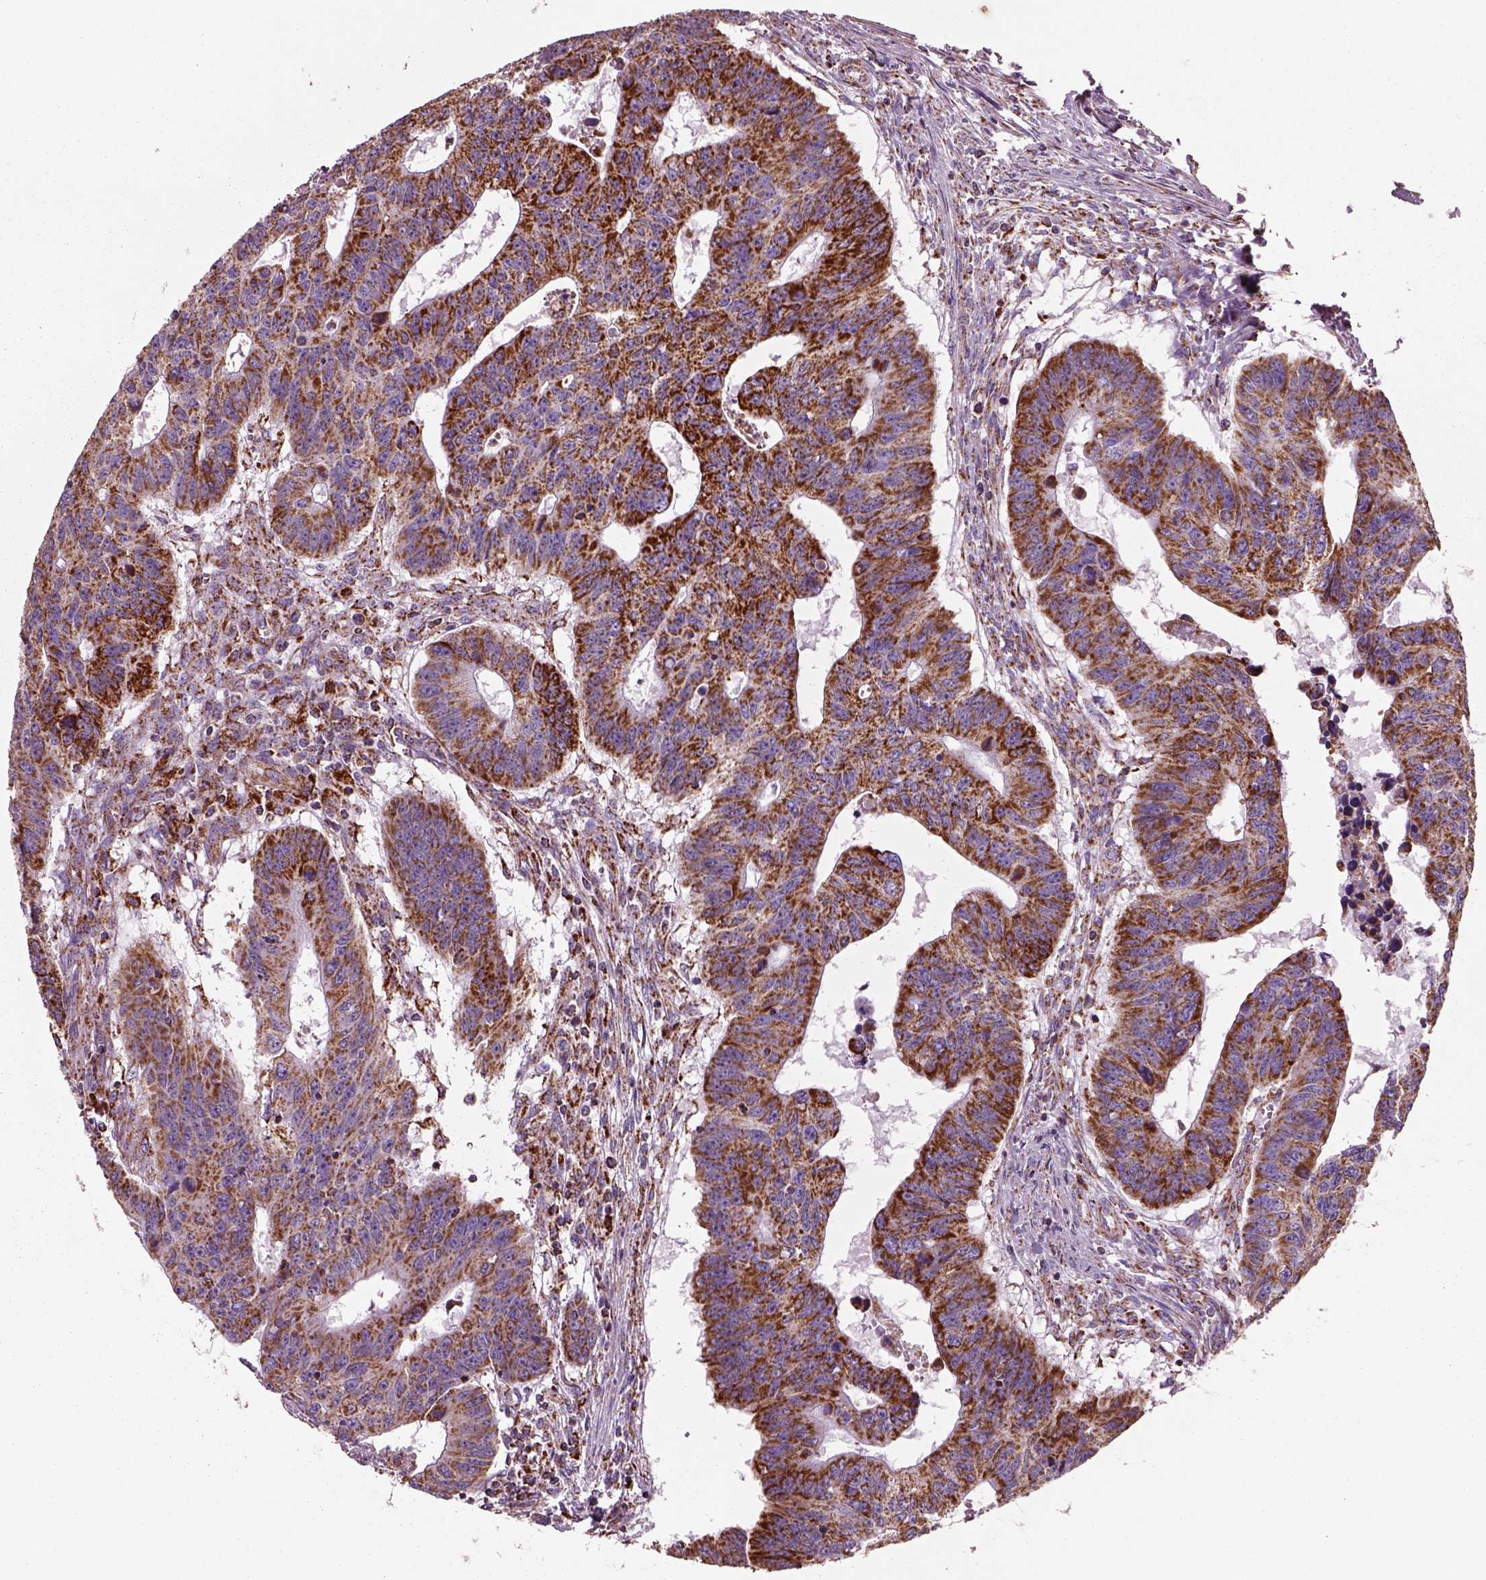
{"staining": {"intensity": "strong", "quantity": ">75%", "location": "cytoplasmic/membranous"}, "tissue": "colorectal cancer", "cell_type": "Tumor cells", "image_type": "cancer", "snomed": [{"axis": "morphology", "description": "Adenocarcinoma, NOS"}, {"axis": "topography", "description": "Rectum"}], "caption": "This micrograph exhibits immunohistochemistry (IHC) staining of colorectal cancer (adenocarcinoma), with high strong cytoplasmic/membranous positivity in approximately >75% of tumor cells.", "gene": "SLC25A24", "patient": {"sex": "female", "age": 85}}